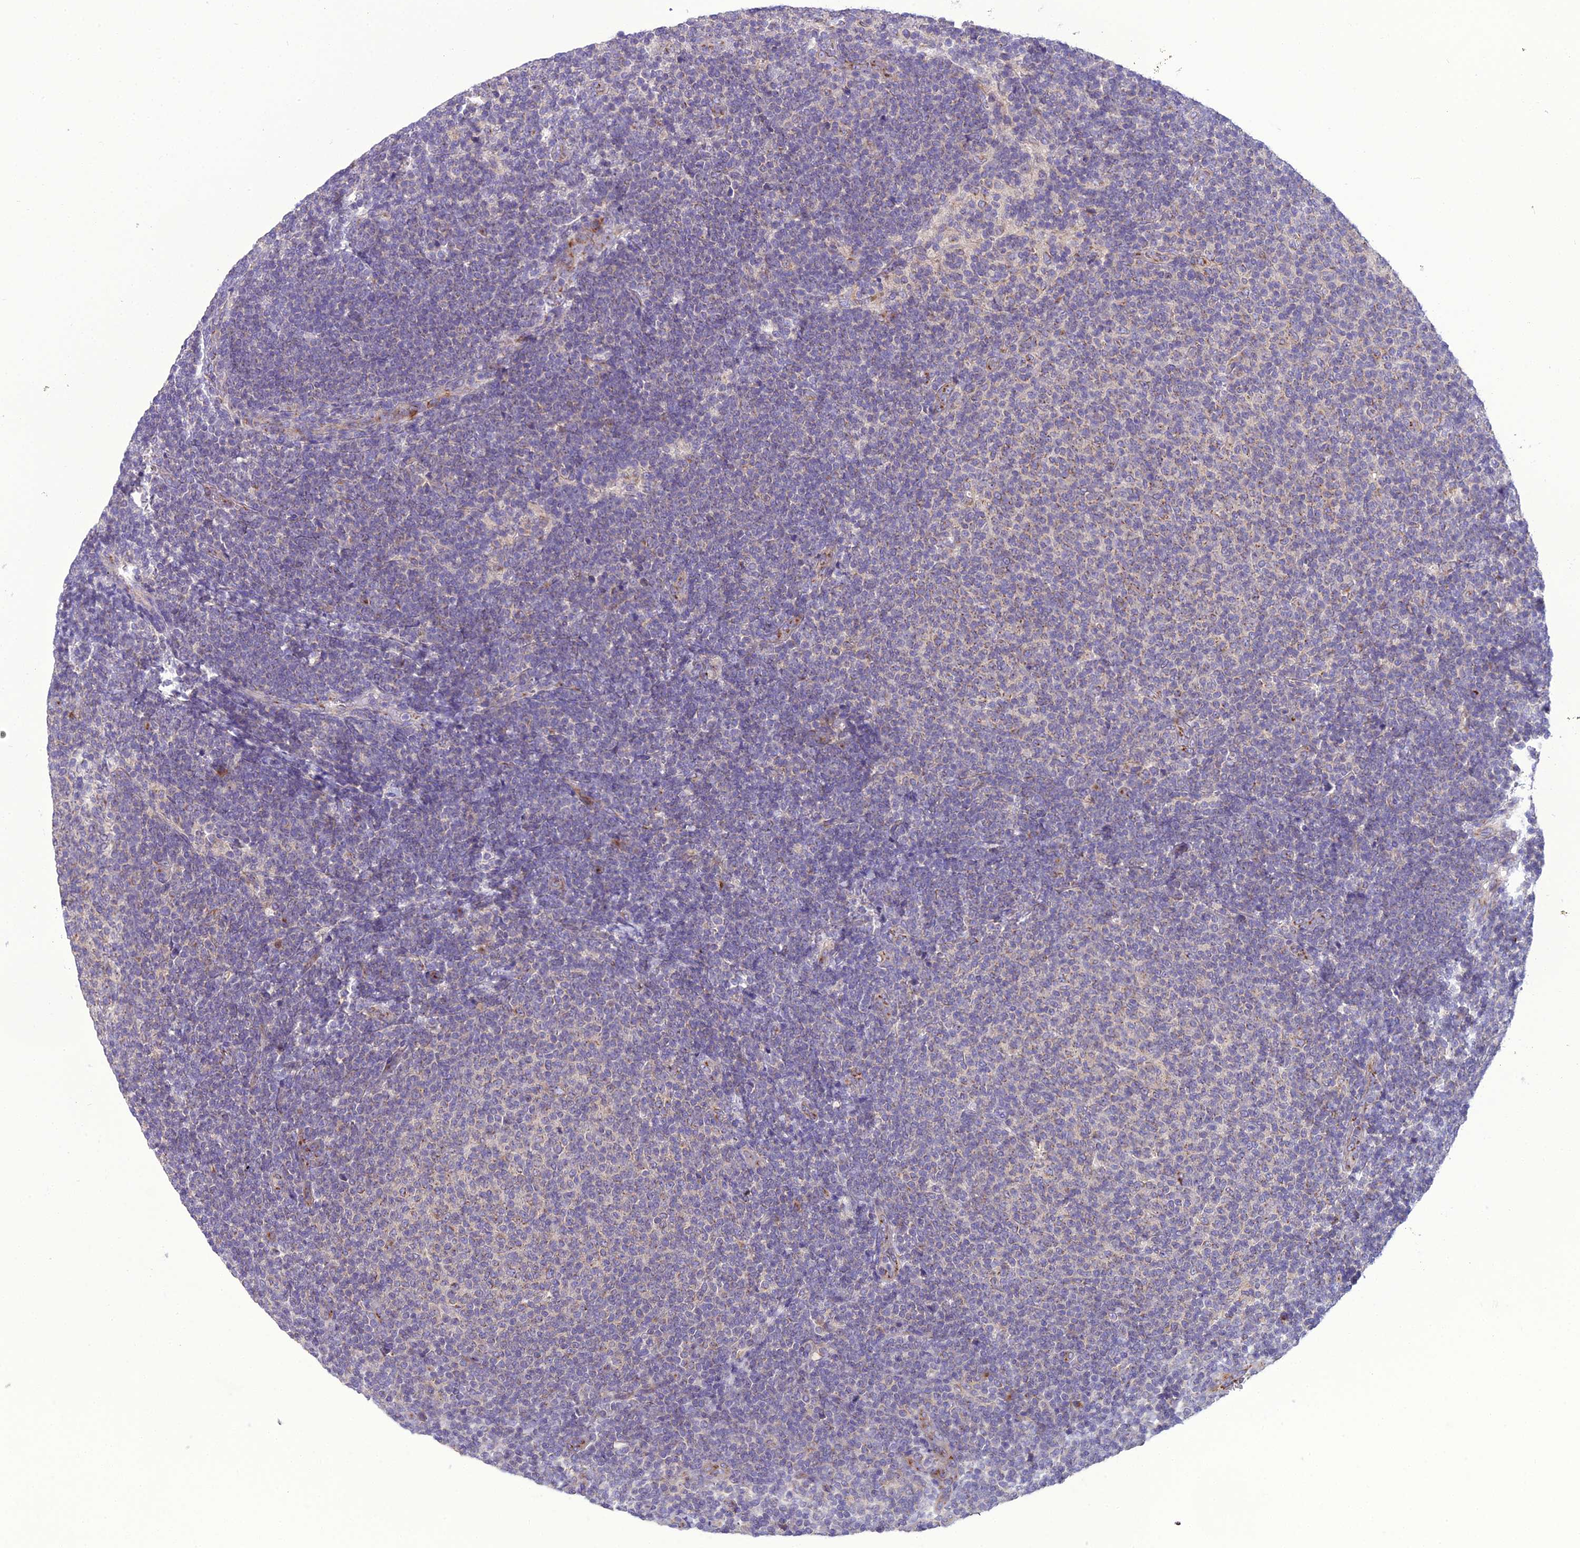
{"staining": {"intensity": "negative", "quantity": "none", "location": "none"}, "tissue": "lymphoma", "cell_type": "Tumor cells", "image_type": "cancer", "snomed": [{"axis": "morphology", "description": "Malignant lymphoma, non-Hodgkin's type, Low grade"}, {"axis": "topography", "description": "Lymph node"}], "caption": "A histopathology image of low-grade malignant lymphoma, non-Hodgkin's type stained for a protein exhibits no brown staining in tumor cells.", "gene": "GOLPH3", "patient": {"sex": "male", "age": 66}}